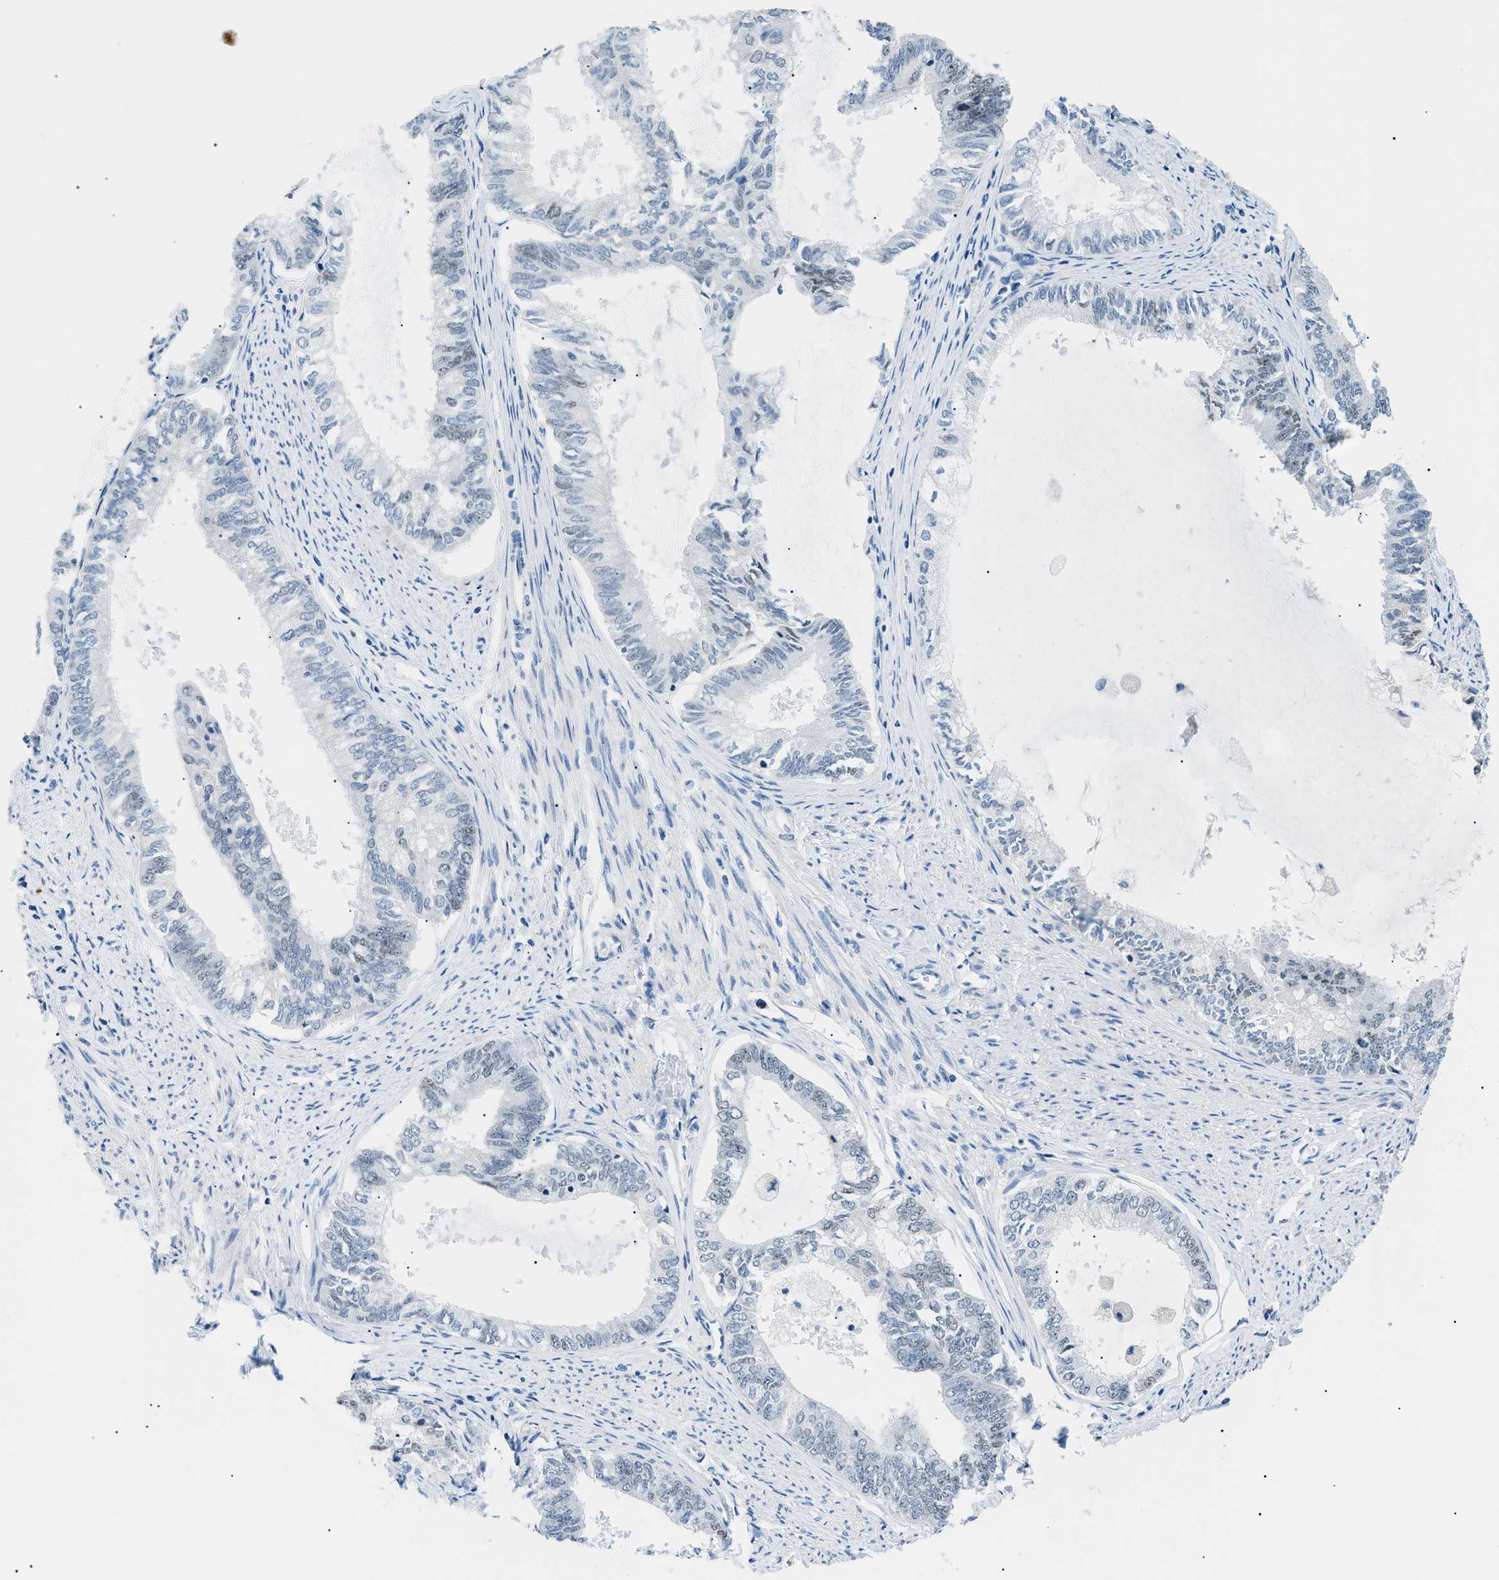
{"staining": {"intensity": "weak", "quantity": "<25%", "location": "nuclear"}, "tissue": "endometrial cancer", "cell_type": "Tumor cells", "image_type": "cancer", "snomed": [{"axis": "morphology", "description": "Adenocarcinoma, NOS"}, {"axis": "topography", "description": "Endometrium"}], "caption": "Photomicrograph shows no significant protein positivity in tumor cells of endometrial adenocarcinoma.", "gene": "SMARCC1", "patient": {"sex": "female", "age": 86}}